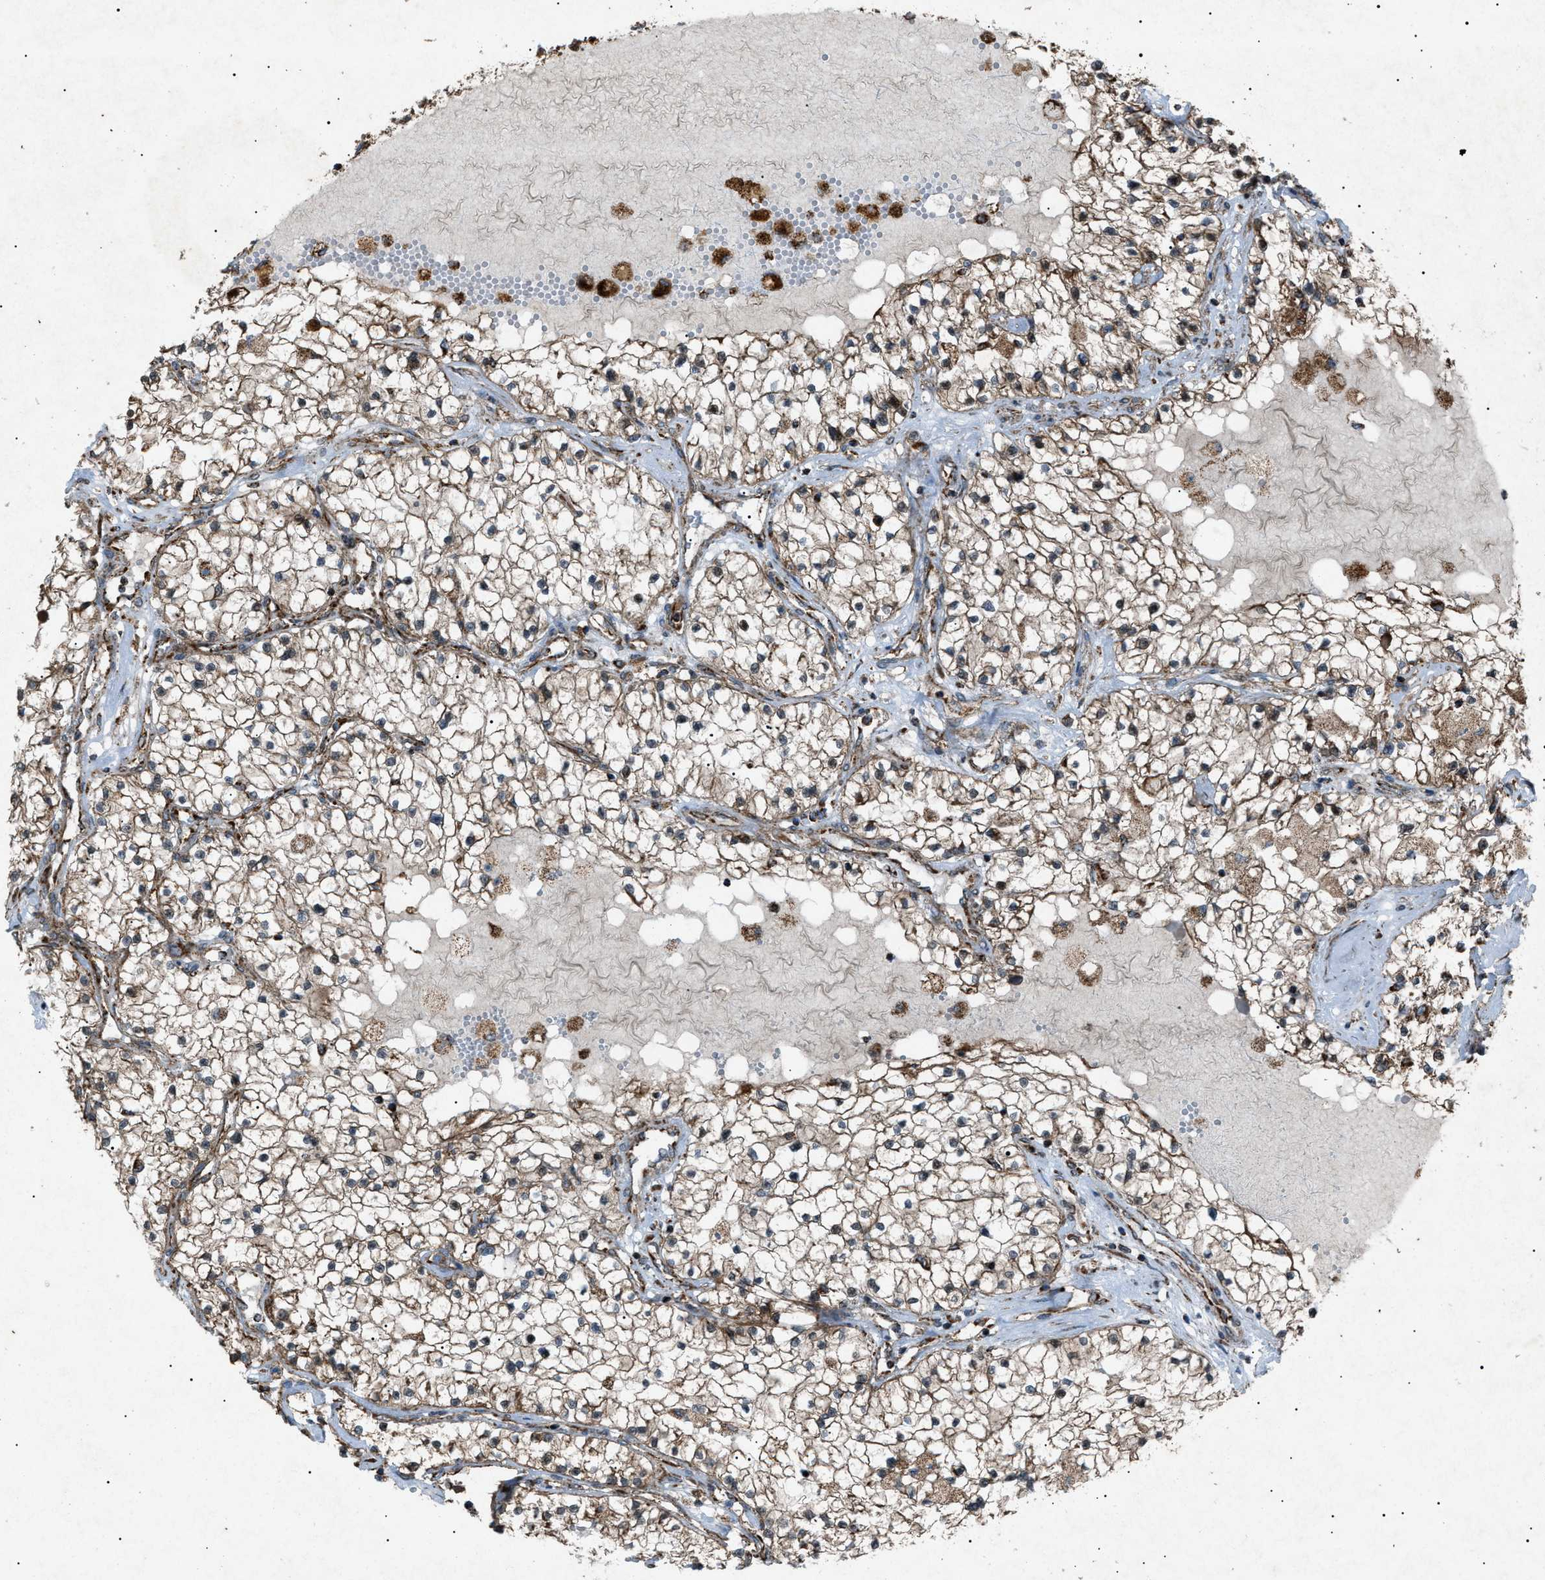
{"staining": {"intensity": "moderate", "quantity": ">75%", "location": "cytoplasmic/membranous"}, "tissue": "renal cancer", "cell_type": "Tumor cells", "image_type": "cancer", "snomed": [{"axis": "morphology", "description": "Adenocarcinoma, NOS"}, {"axis": "topography", "description": "Kidney"}], "caption": "Adenocarcinoma (renal) tissue displays moderate cytoplasmic/membranous positivity in approximately >75% of tumor cells, visualized by immunohistochemistry.", "gene": "C1GALT1C1", "patient": {"sex": "male", "age": 68}}